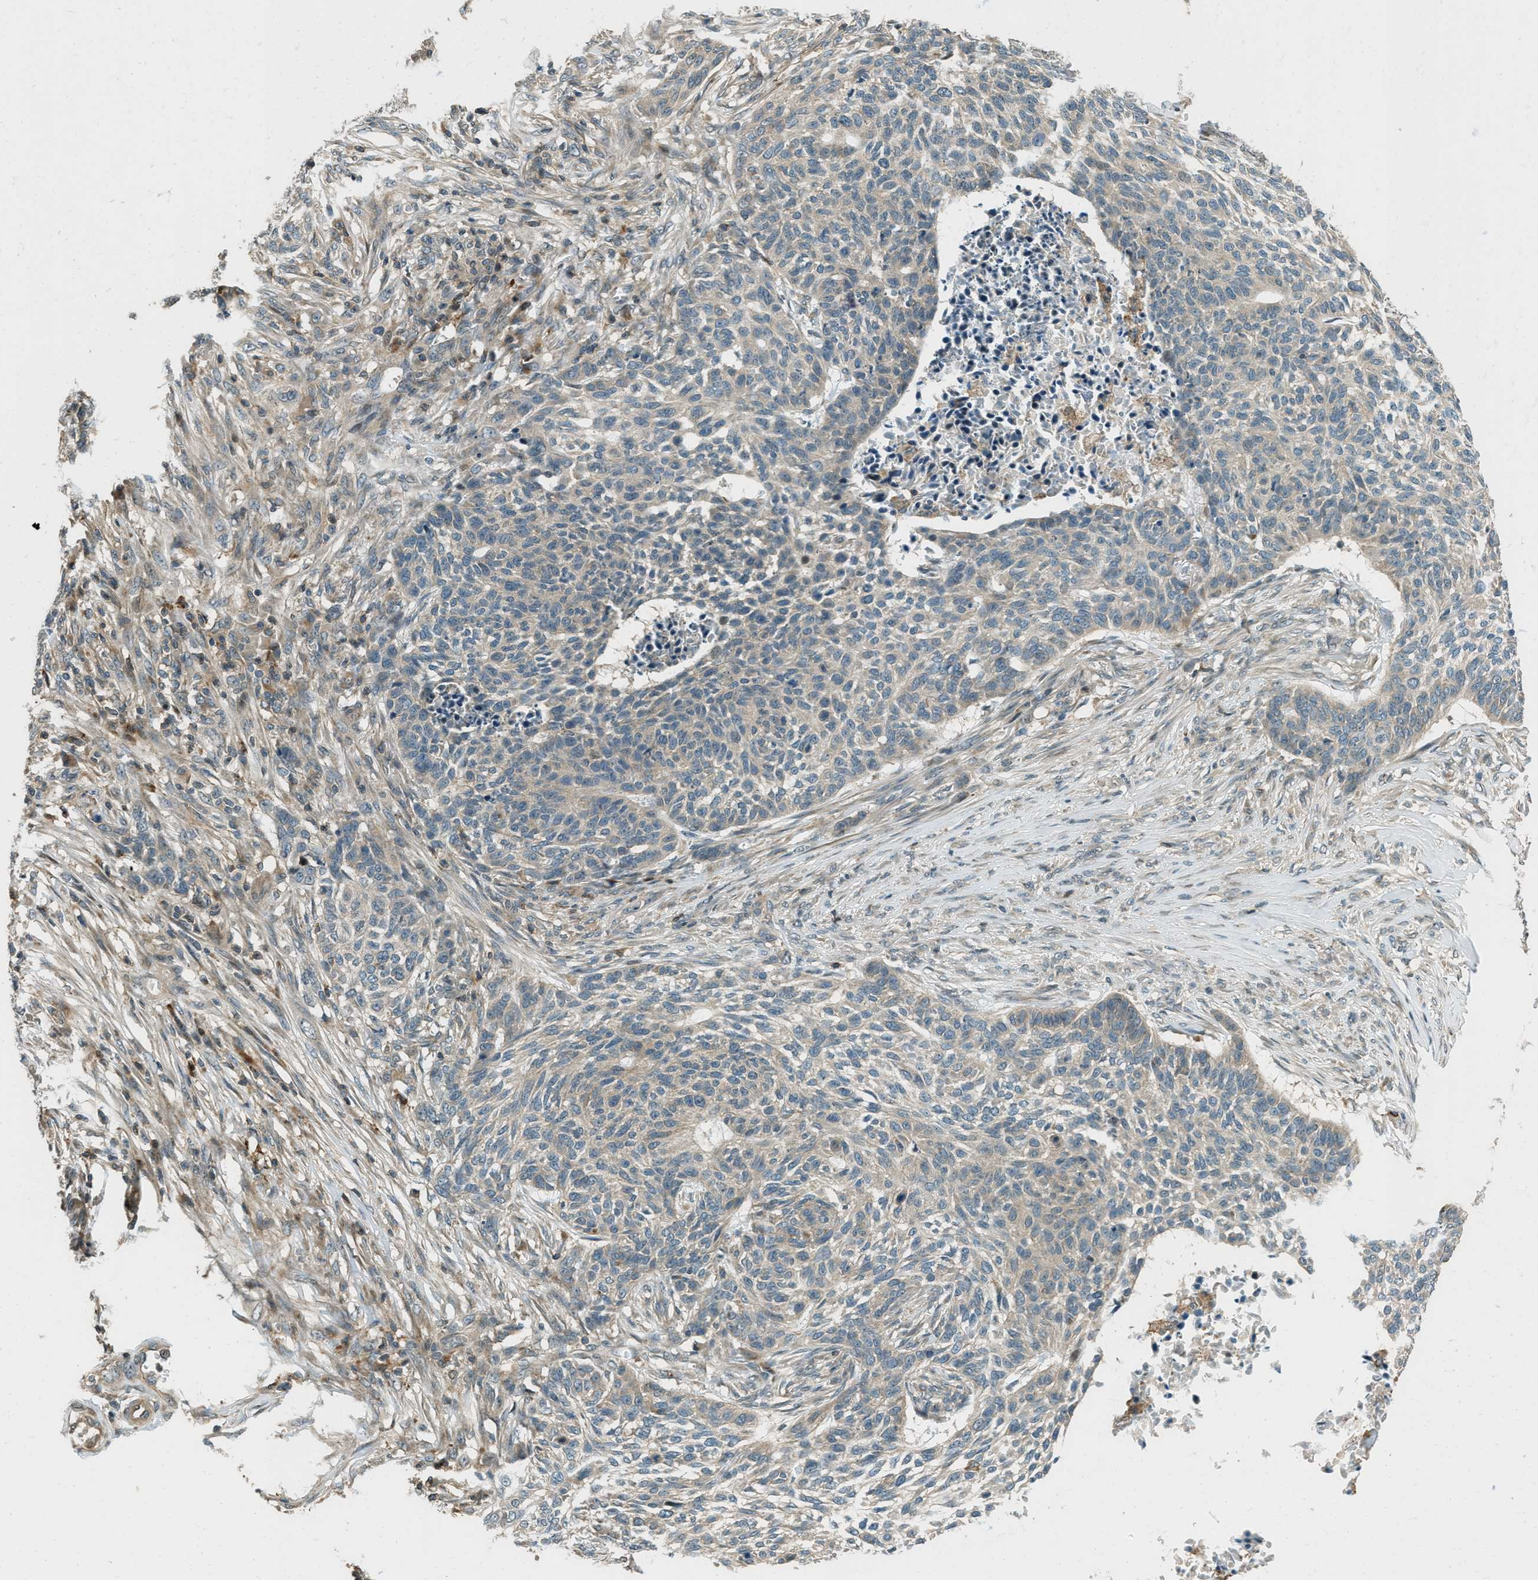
{"staining": {"intensity": "negative", "quantity": "none", "location": "none"}, "tissue": "skin cancer", "cell_type": "Tumor cells", "image_type": "cancer", "snomed": [{"axis": "morphology", "description": "Basal cell carcinoma"}, {"axis": "topography", "description": "Skin"}], "caption": "This is a photomicrograph of IHC staining of basal cell carcinoma (skin), which shows no staining in tumor cells.", "gene": "PTPN23", "patient": {"sex": "male", "age": 85}}